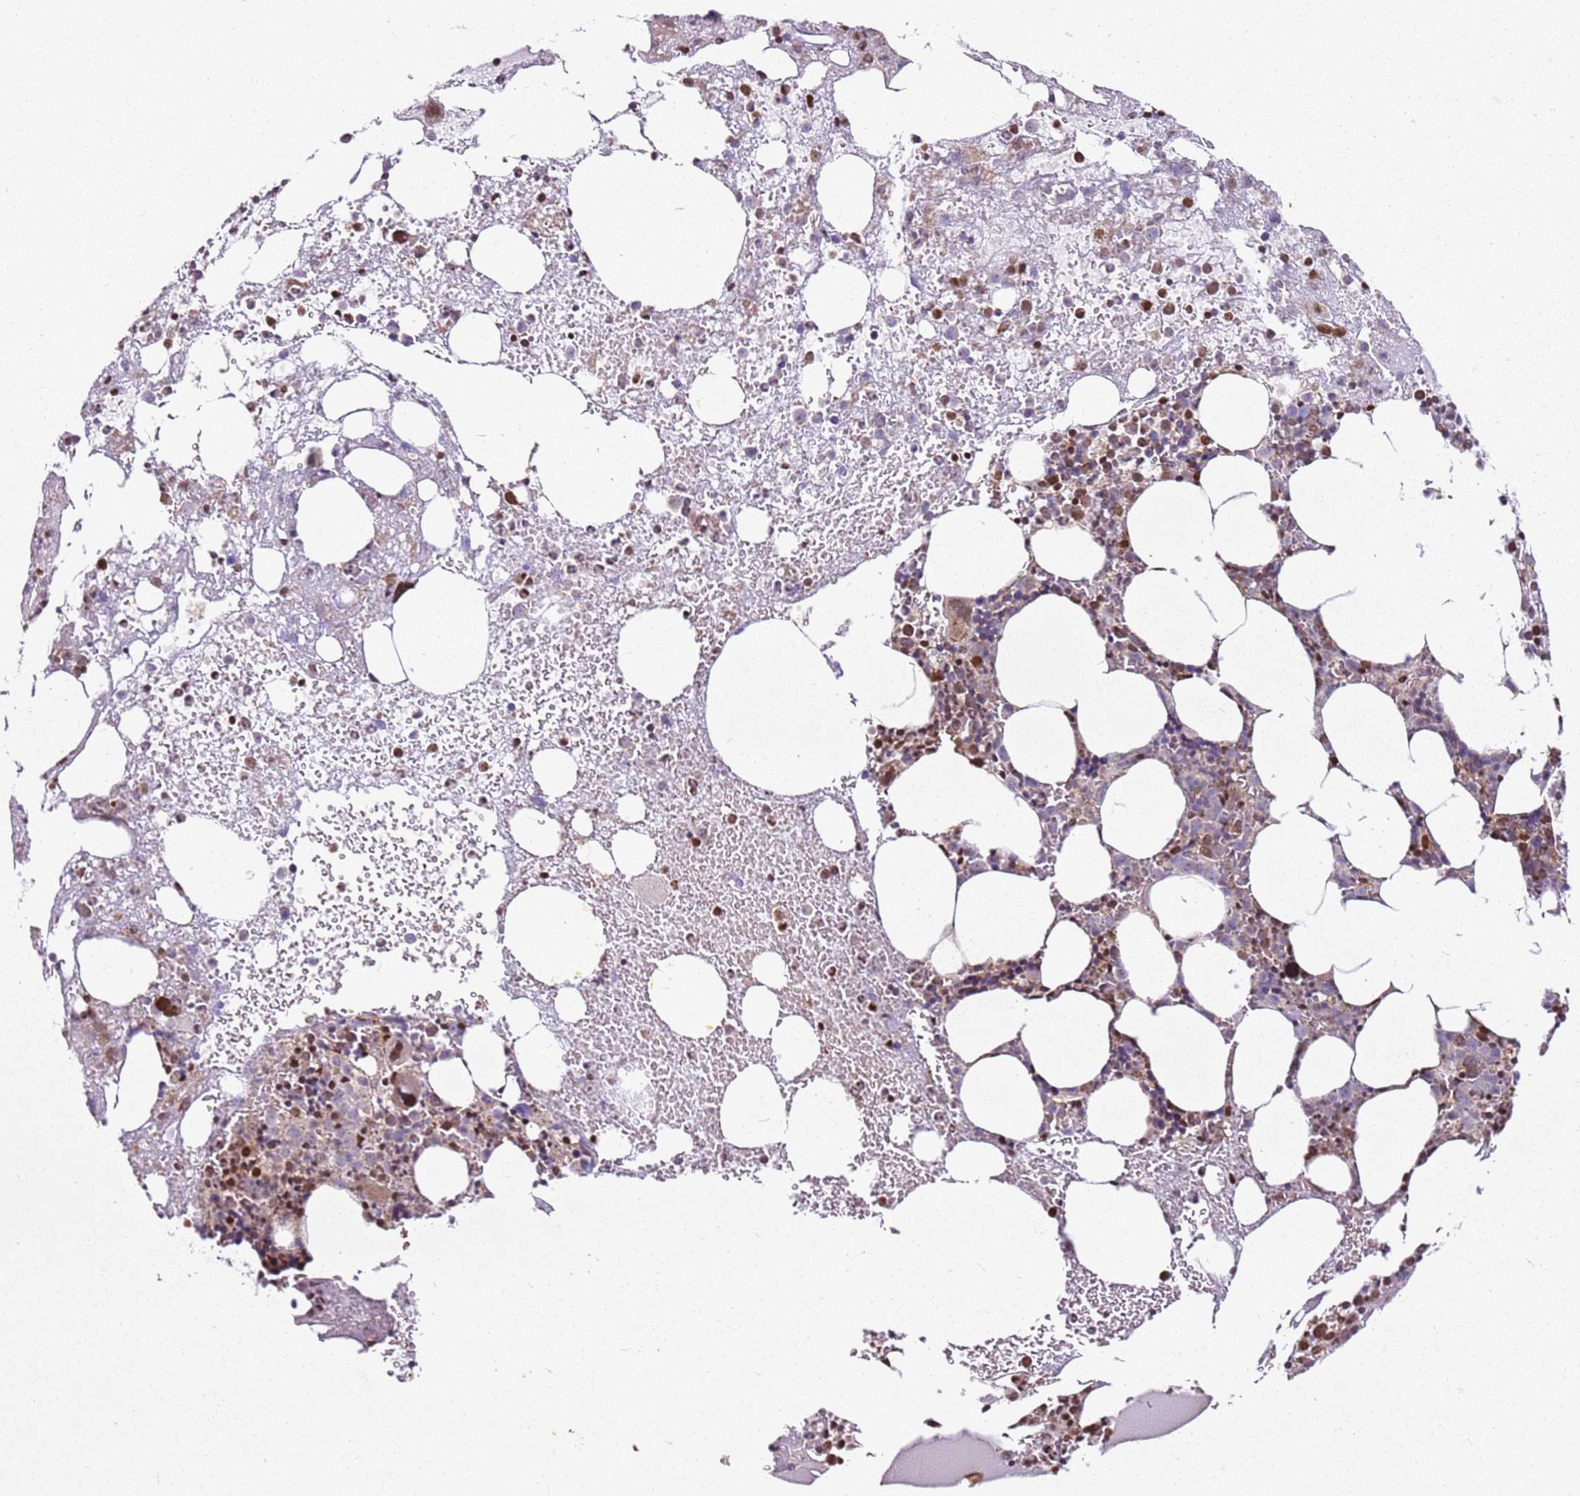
{"staining": {"intensity": "strong", "quantity": "<25%", "location": "nuclear"}, "tissue": "bone marrow", "cell_type": "Hematopoietic cells", "image_type": "normal", "snomed": [{"axis": "morphology", "description": "Normal tissue, NOS"}, {"axis": "topography", "description": "Bone marrow"}], "caption": "IHC (DAB (3,3'-diaminobenzidine)) staining of unremarkable bone marrow demonstrates strong nuclear protein expression in about <25% of hematopoietic cells.", "gene": "PCTP", "patient": {"sex": "male", "age": 61}}